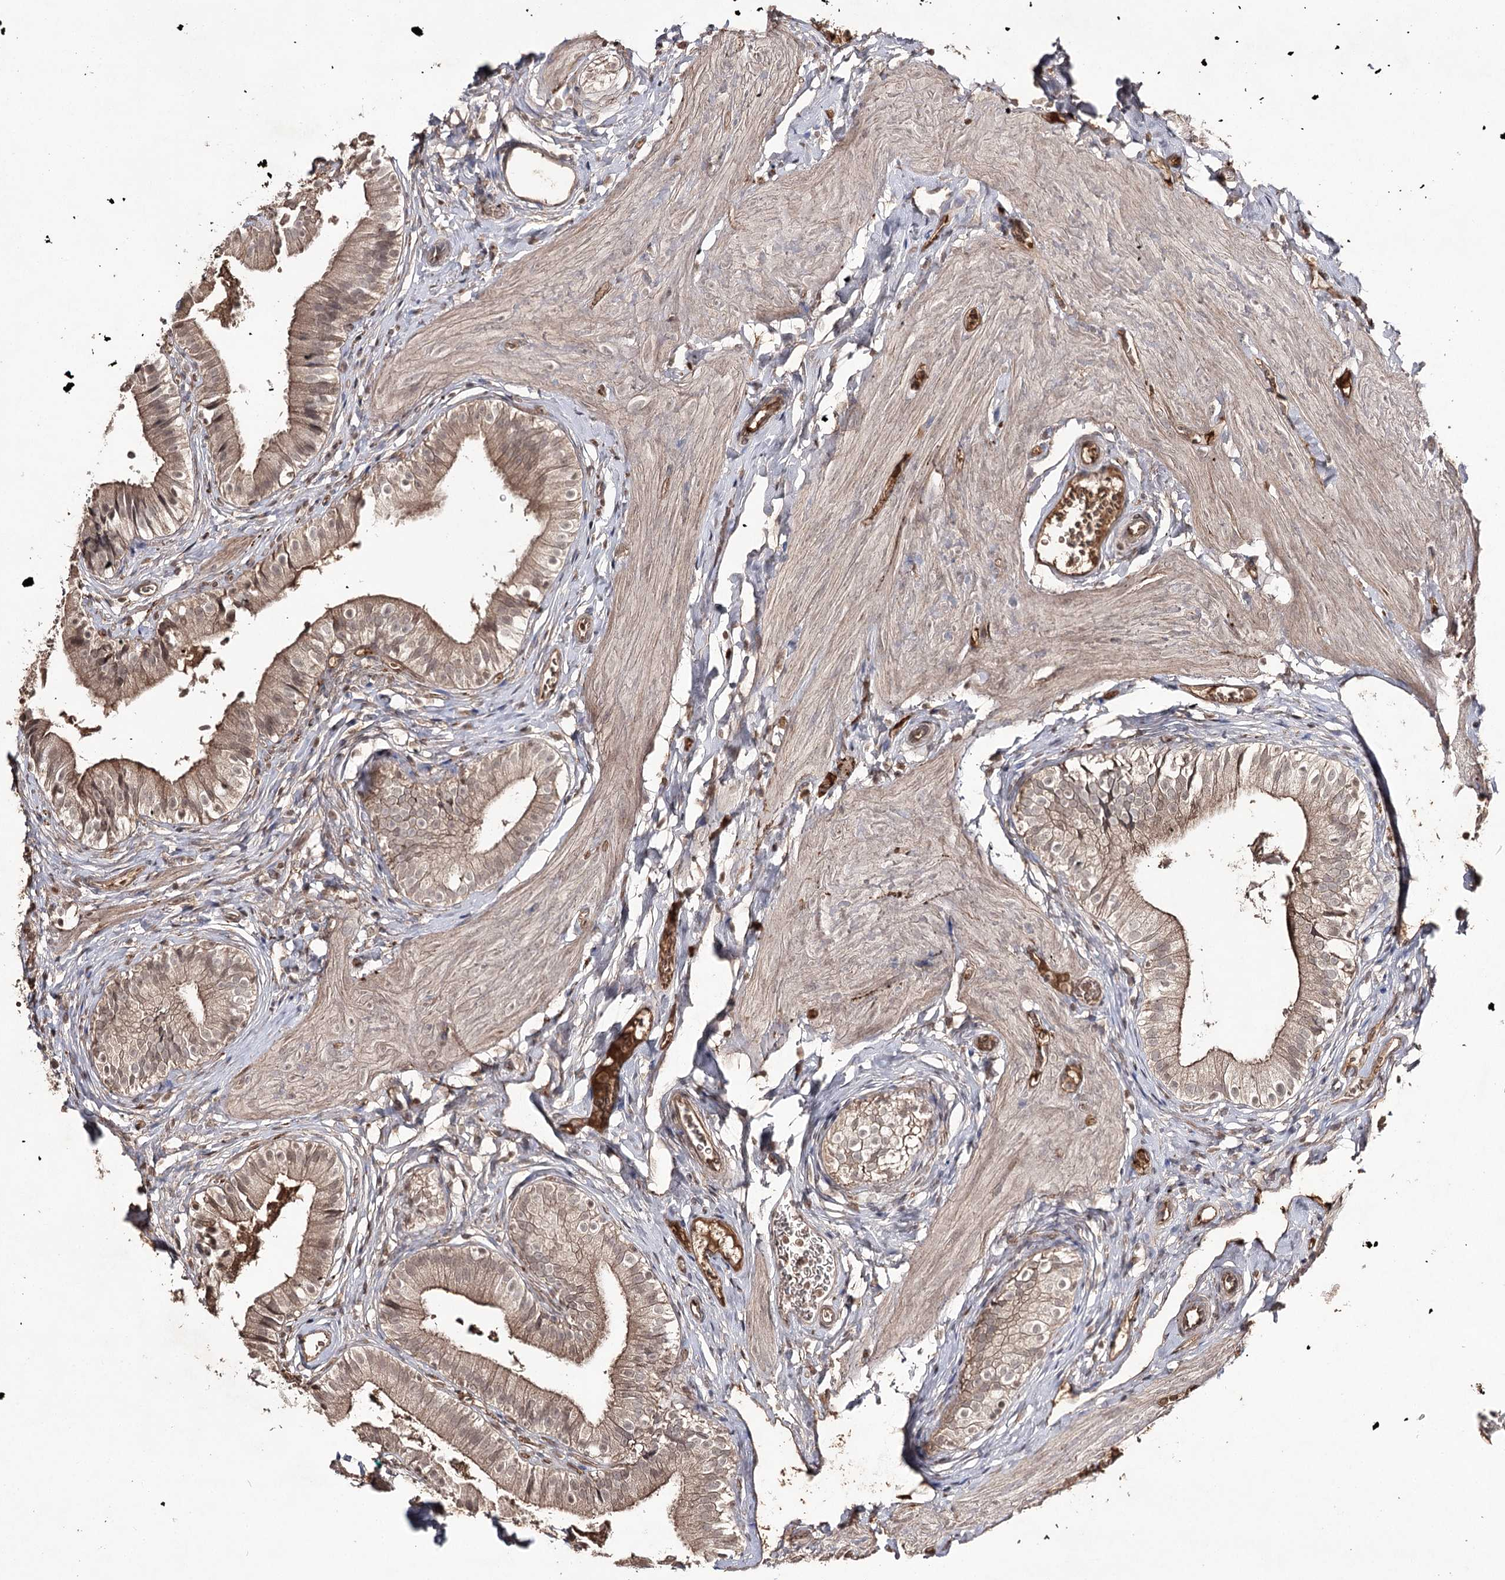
{"staining": {"intensity": "moderate", "quantity": ">75%", "location": "cytoplasmic/membranous"}, "tissue": "gallbladder", "cell_type": "Glandular cells", "image_type": "normal", "snomed": [{"axis": "morphology", "description": "Normal tissue, NOS"}, {"axis": "topography", "description": "Gallbladder"}], "caption": "Immunohistochemistry (IHC) (DAB (3,3'-diaminobenzidine)) staining of unremarkable human gallbladder reveals moderate cytoplasmic/membranous protein positivity in about >75% of glandular cells.", "gene": "SYNGR3", "patient": {"sex": "female", "age": 47}}